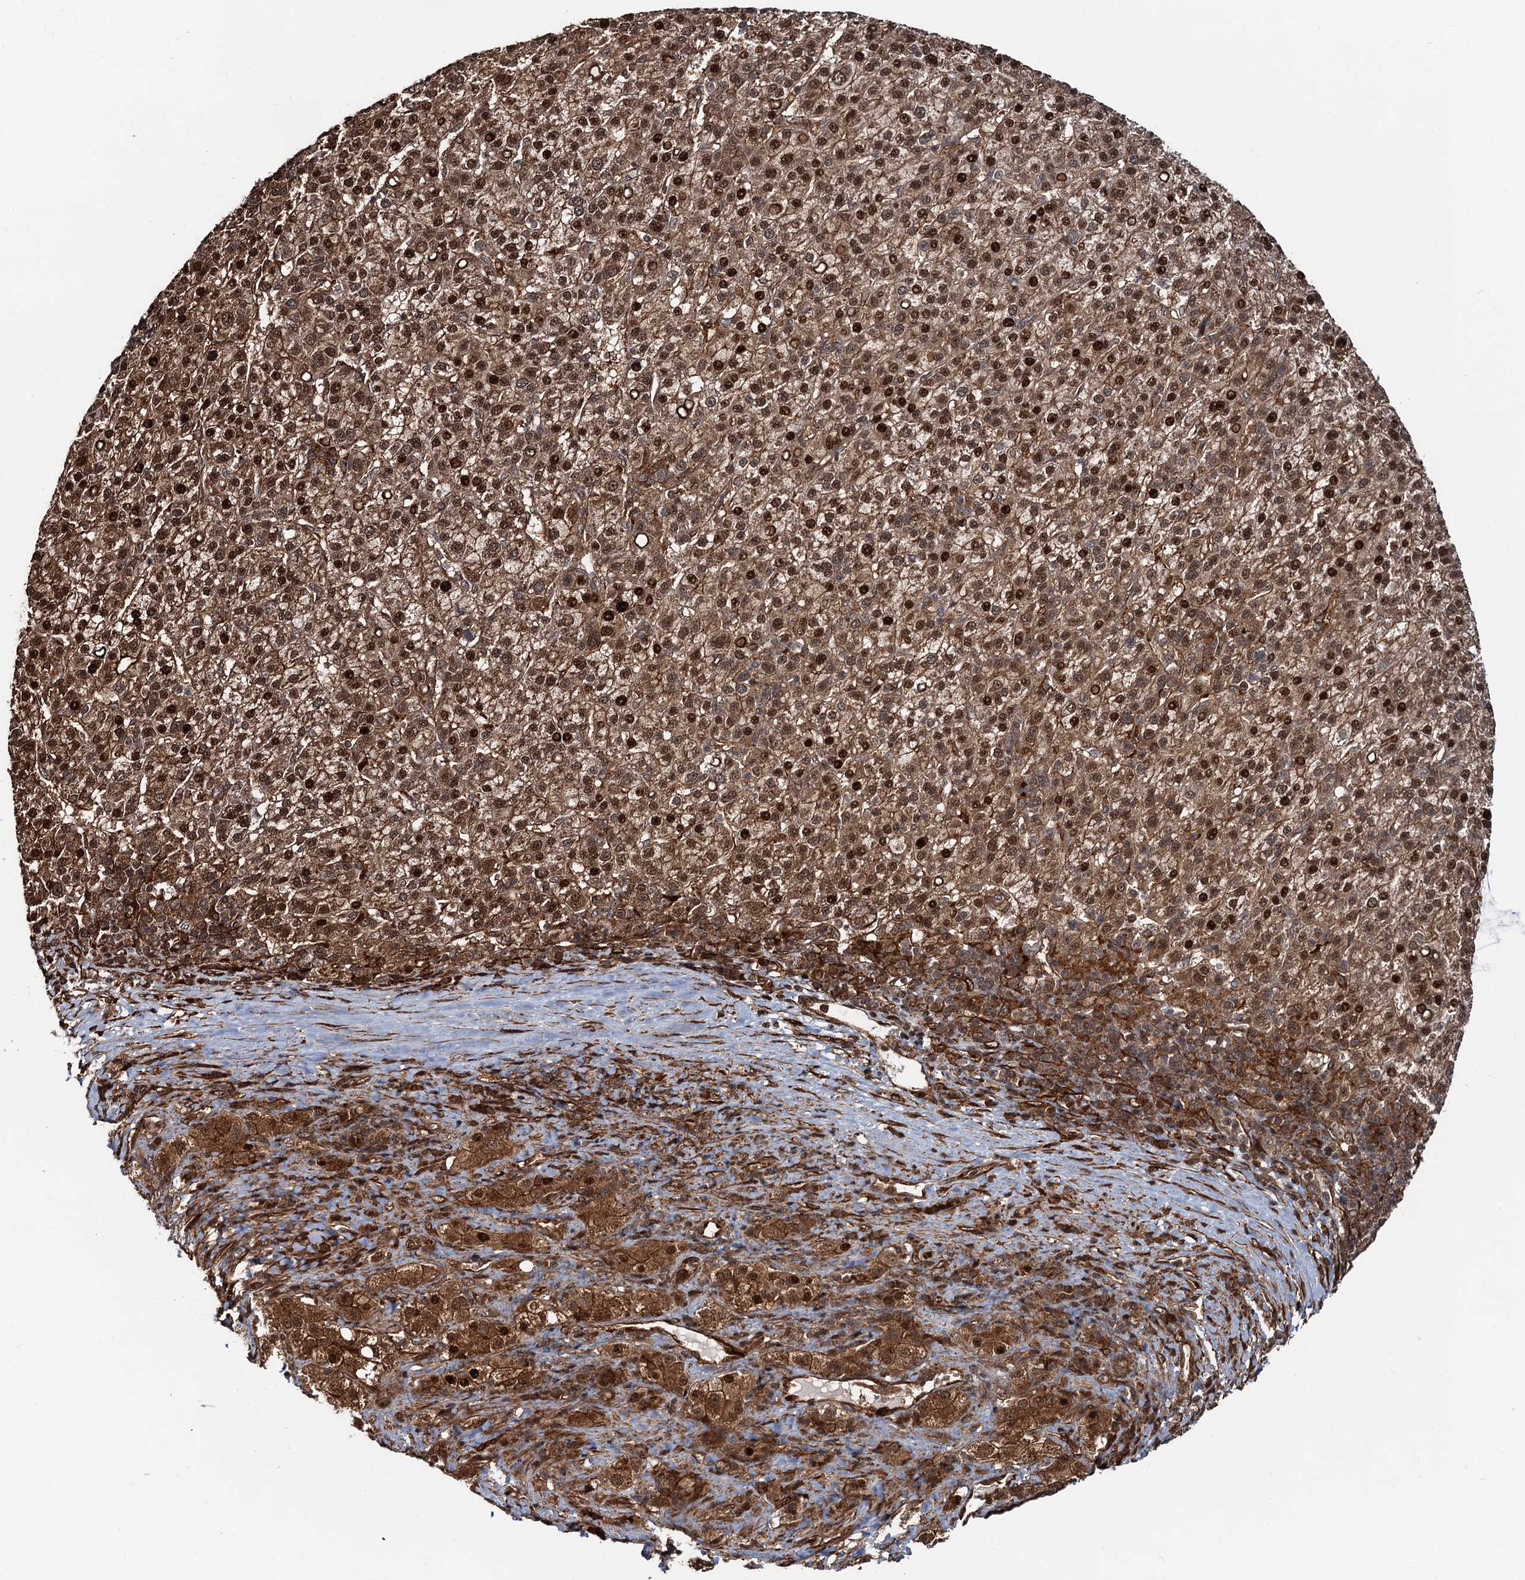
{"staining": {"intensity": "strong", "quantity": ">75%", "location": "cytoplasmic/membranous,nuclear"}, "tissue": "liver cancer", "cell_type": "Tumor cells", "image_type": "cancer", "snomed": [{"axis": "morphology", "description": "Carcinoma, Hepatocellular, NOS"}, {"axis": "topography", "description": "Liver"}], "caption": "IHC image of human liver cancer stained for a protein (brown), which shows high levels of strong cytoplasmic/membranous and nuclear staining in about >75% of tumor cells.", "gene": "SNRNP25", "patient": {"sex": "female", "age": 58}}